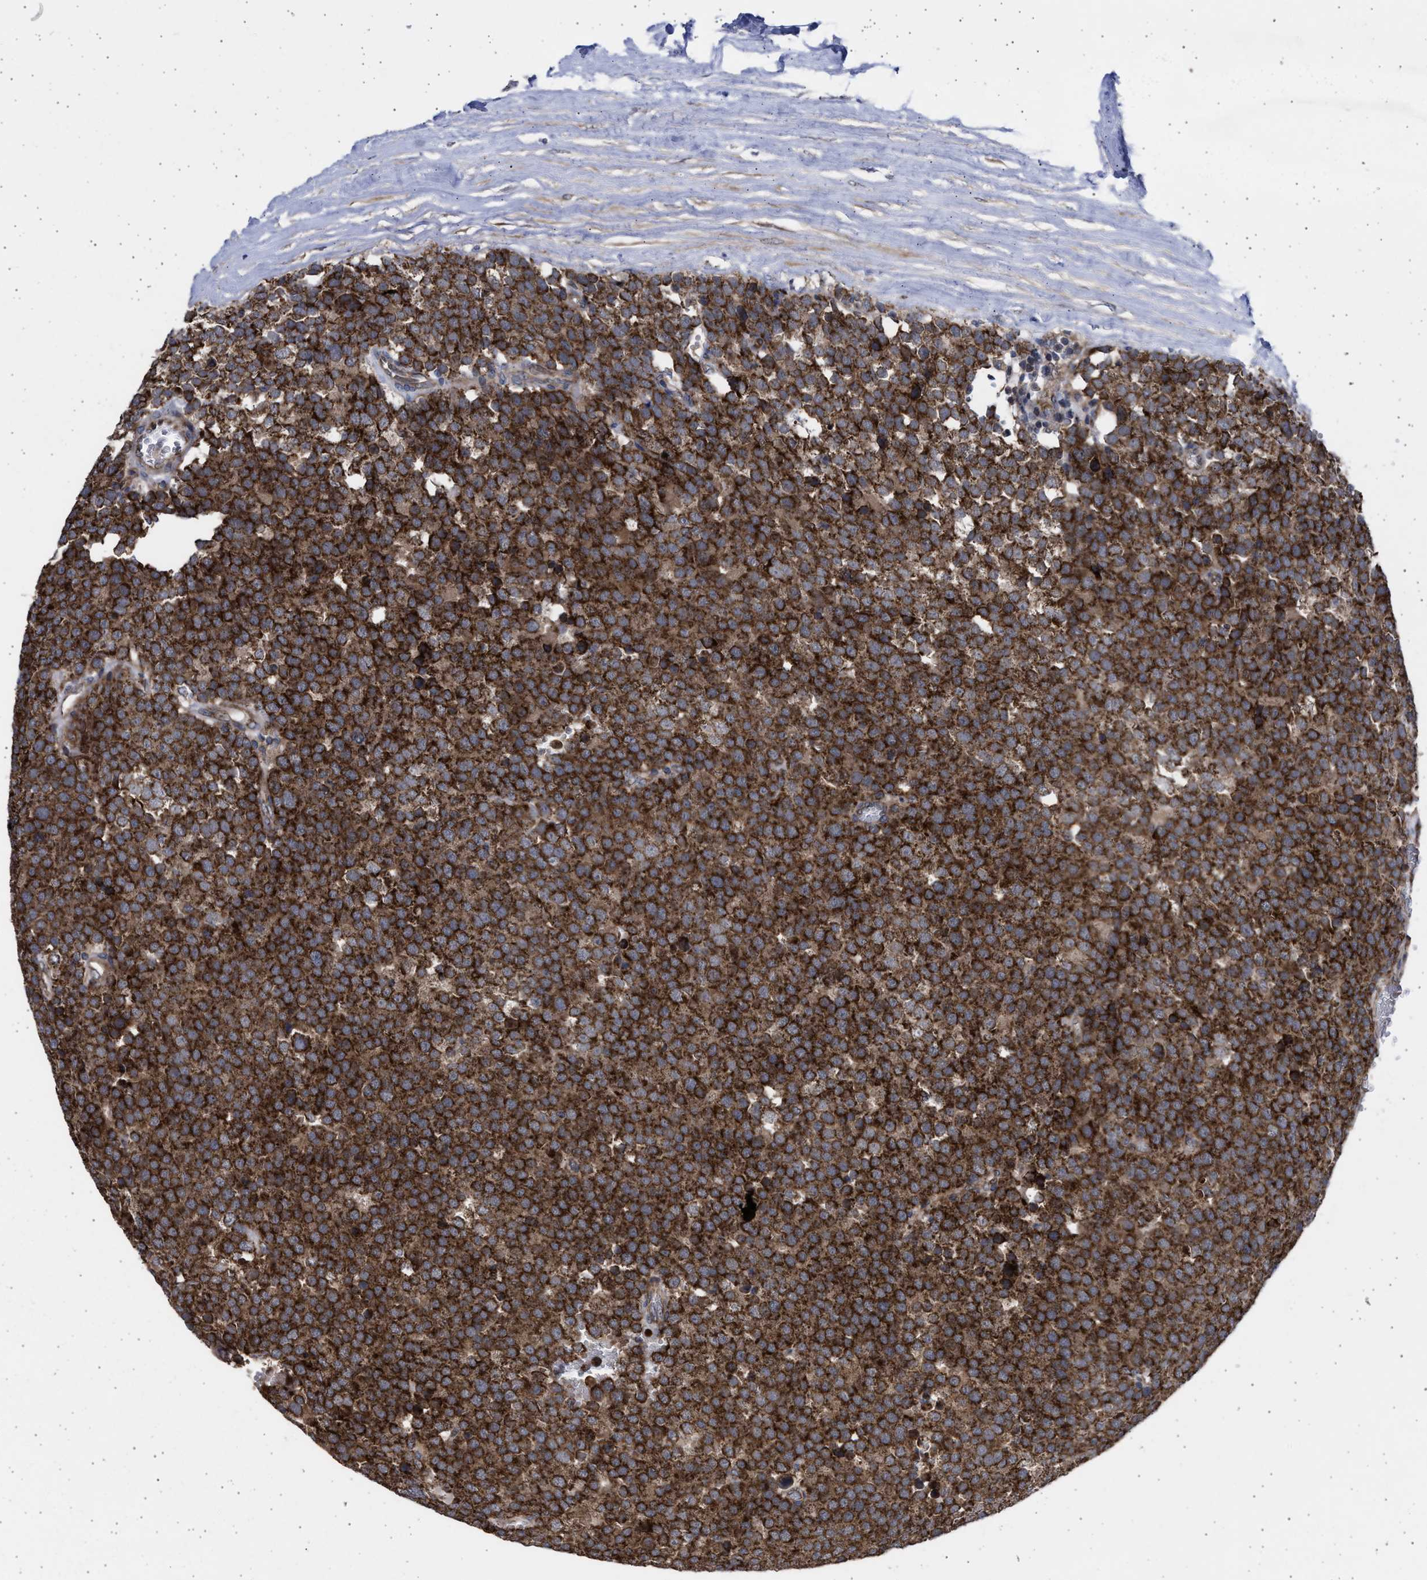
{"staining": {"intensity": "strong", "quantity": ">75%", "location": "cytoplasmic/membranous"}, "tissue": "testis cancer", "cell_type": "Tumor cells", "image_type": "cancer", "snomed": [{"axis": "morphology", "description": "Normal tissue, NOS"}, {"axis": "morphology", "description": "Seminoma, NOS"}, {"axis": "topography", "description": "Testis"}], "caption": "High-power microscopy captured an immunohistochemistry image of testis cancer, revealing strong cytoplasmic/membranous expression in approximately >75% of tumor cells.", "gene": "TTC19", "patient": {"sex": "male", "age": 71}}